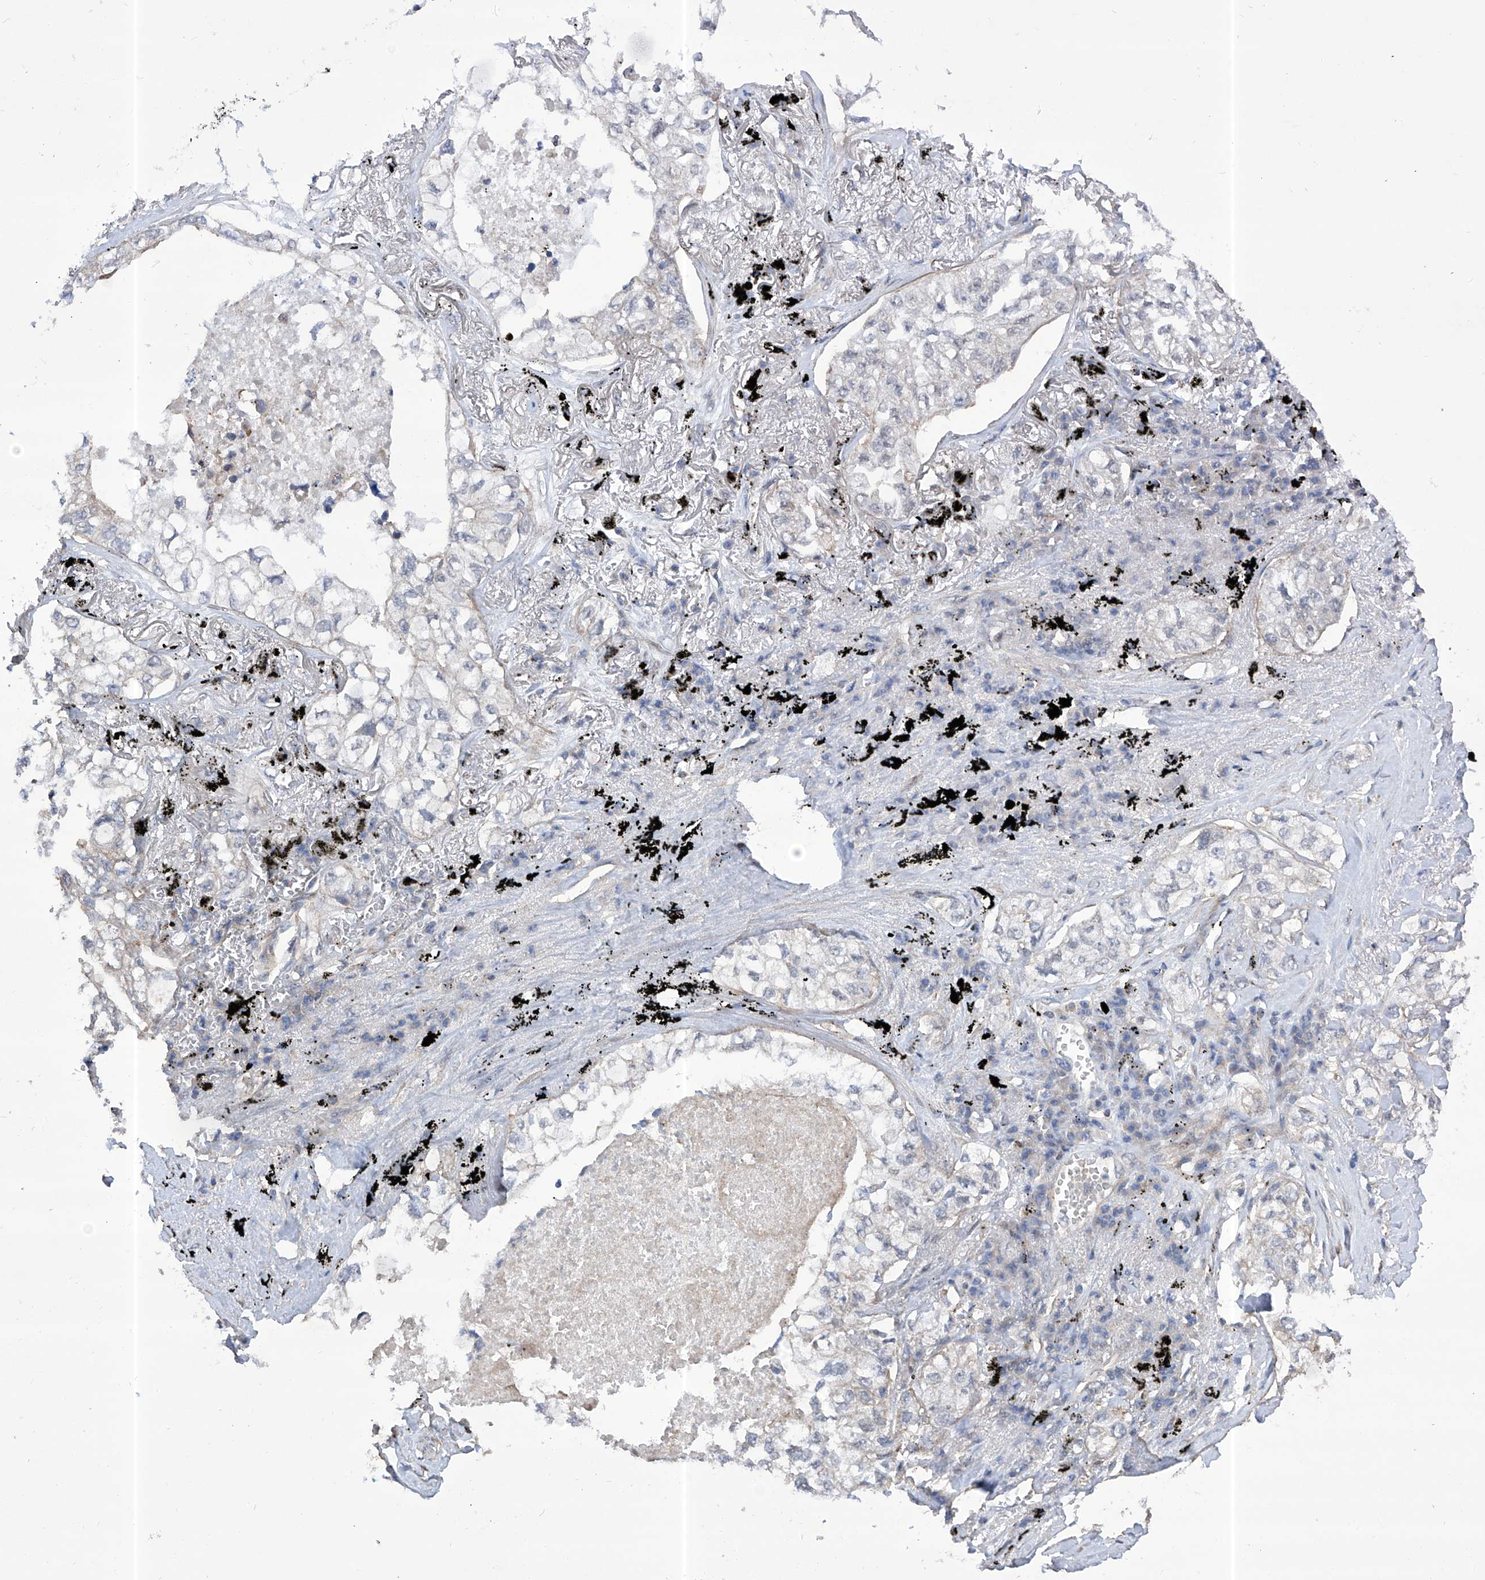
{"staining": {"intensity": "negative", "quantity": "none", "location": "none"}, "tissue": "lung cancer", "cell_type": "Tumor cells", "image_type": "cancer", "snomed": [{"axis": "morphology", "description": "Adenocarcinoma, NOS"}, {"axis": "topography", "description": "Lung"}], "caption": "This is a image of immunohistochemistry (IHC) staining of lung adenocarcinoma, which shows no positivity in tumor cells.", "gene": "KIFC2", "patient": {"sex": "male", "age": 65}}